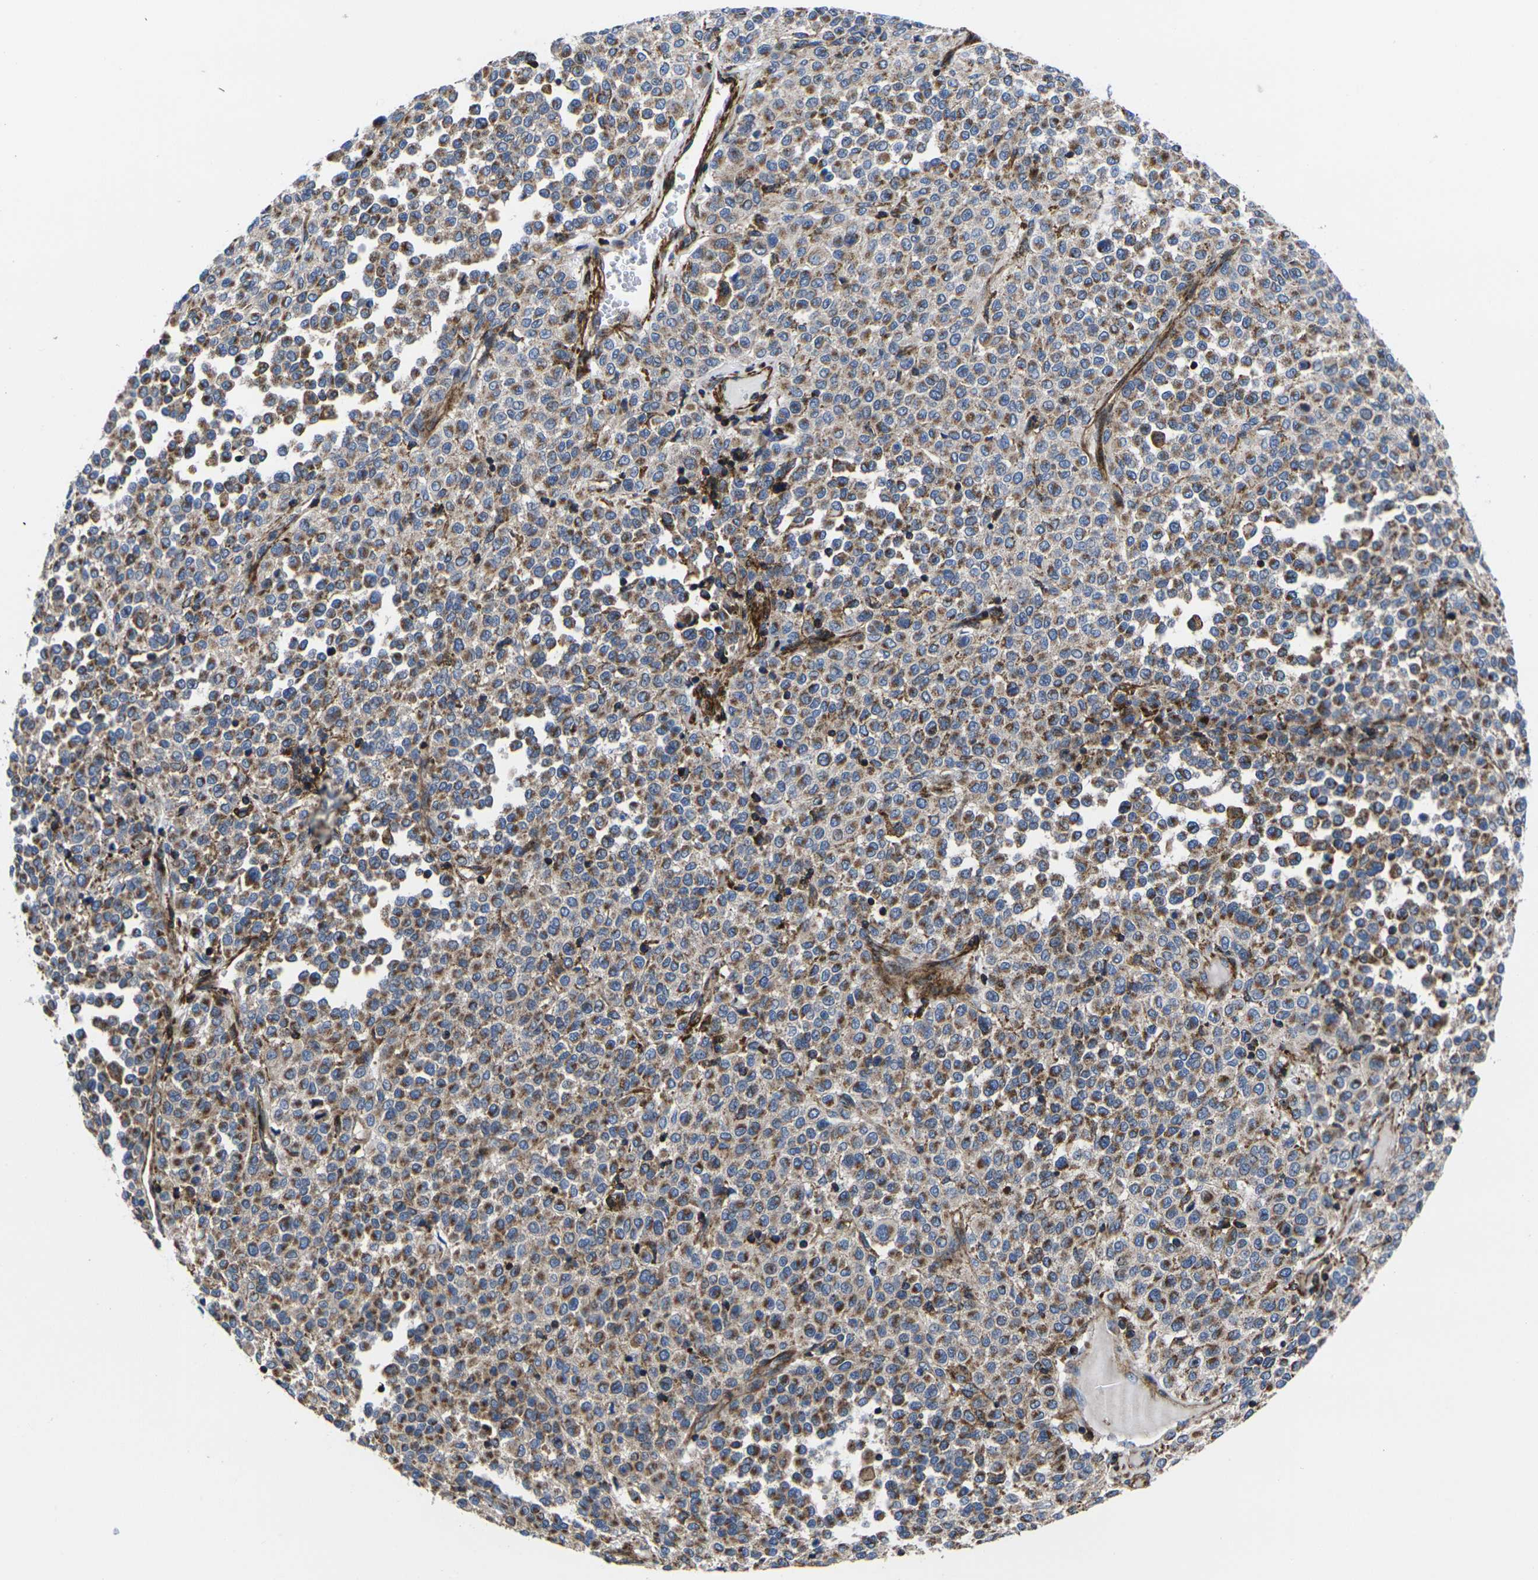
{"staining": {"intensity": "moderate", "quantity": ">75%", "location": "cytoplasmic/membranous"}, "tissue": "melanoma", "cell_type": "Tumor cells", "image_type": "cancer", "snomed": [{"axis": "morphology", "description": "Malignant melanoma, Metastatic site"}, {"axis": "topography", "description": "Pancreas"}], "caption": "IHC of human malignant melanoma (metastatic site) displays medium levels of moderate cytoplasmic/membranous staining in about >75% of tumor cells.", "gene": "GPR4", "patient": {"sex": "female", "age": 30}}